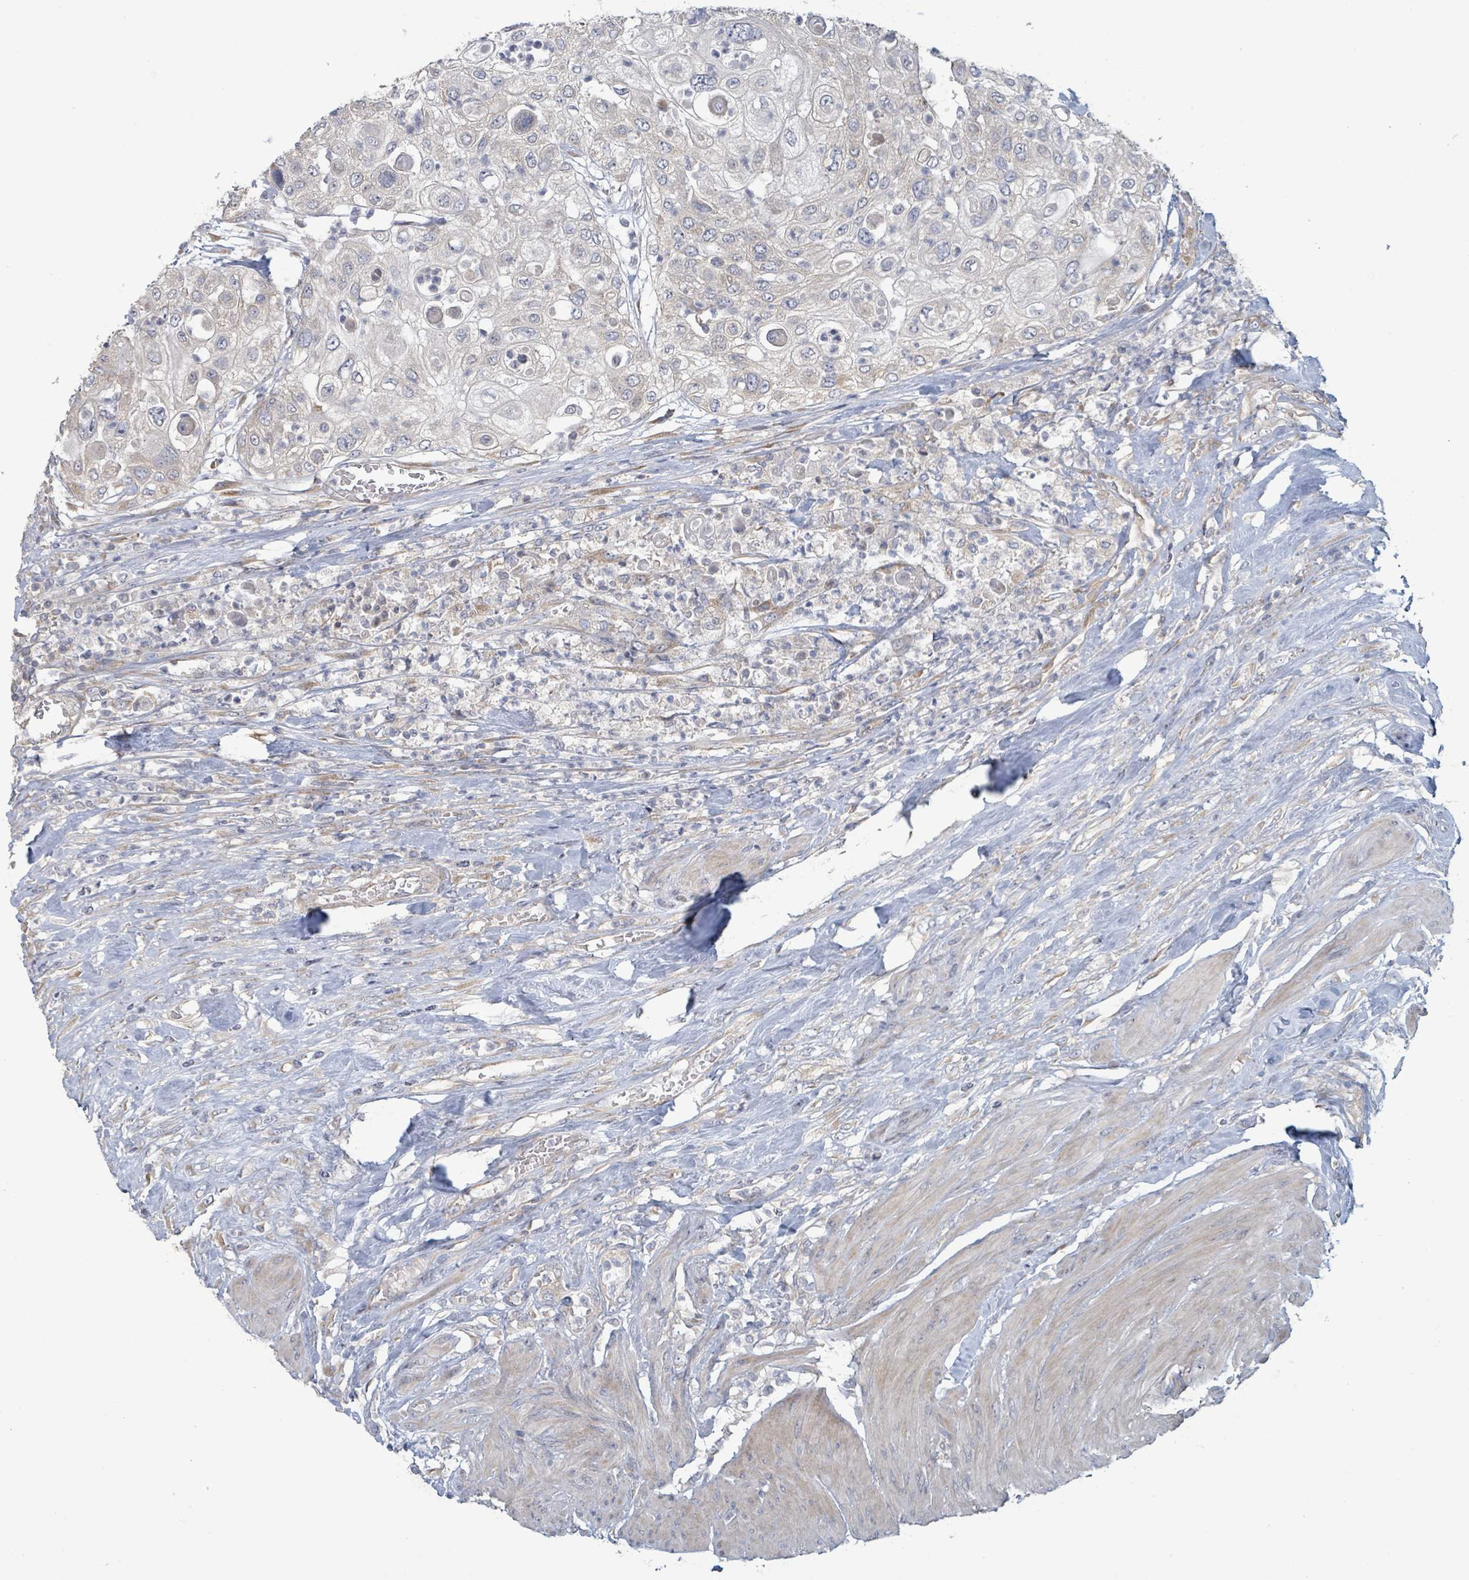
{"staining": {"intensity": "negative", "quantity": "none", "location": "none"}, "tissue": "urothelial cancer", "cell_type": "Tumor cells", "image_type": "cancer", "snomed": [{"axis": "morphology", "description": "Urothelial carcinoma, High grade"}, {"axis": "topography", "description": "Urinary bladder"}], "caption": "Tumor cells show no significant expression in urothelial cancer.", "gene": "RPL32", "patient": {"sex": "female", "age": 79}}